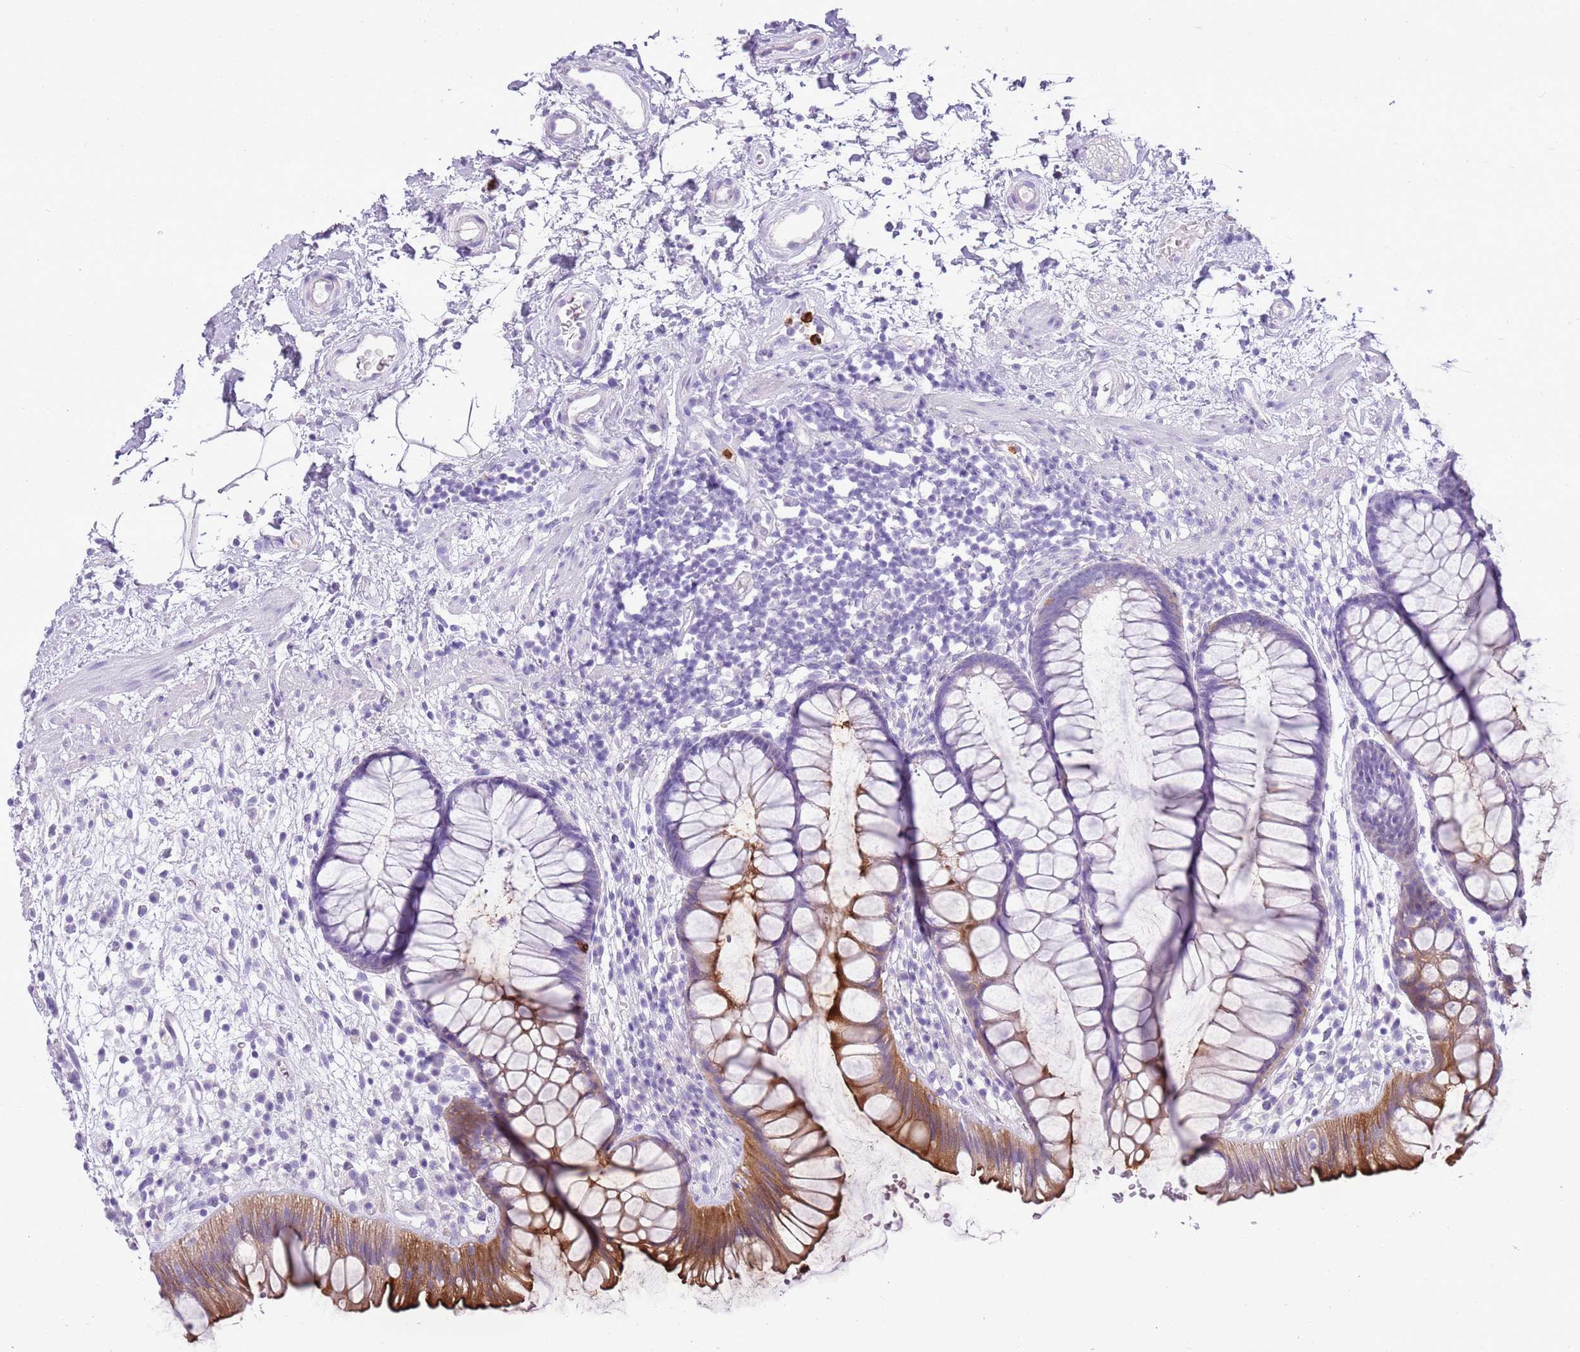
{"staining": {"intensity": "strong", "quantity": "<25%", "location": "cytoplasmic/membranous"}, "tissue": "rectum", "cell_type": "Glandular cells", "image_type": "normal", "snomed": [{"axis": "morphology", "description": "Normal tissue, NOS"}, {"axis": "topography", "description": "Rectum"}], "caption": "Immunohistochemistry (IHC) of normal human rectum displays medium levels of strong cytoplasmic/membranous expression in about <25% of glandular cells.", "gene": "CD177", "patient": {"sex": "male", "age": 51}}